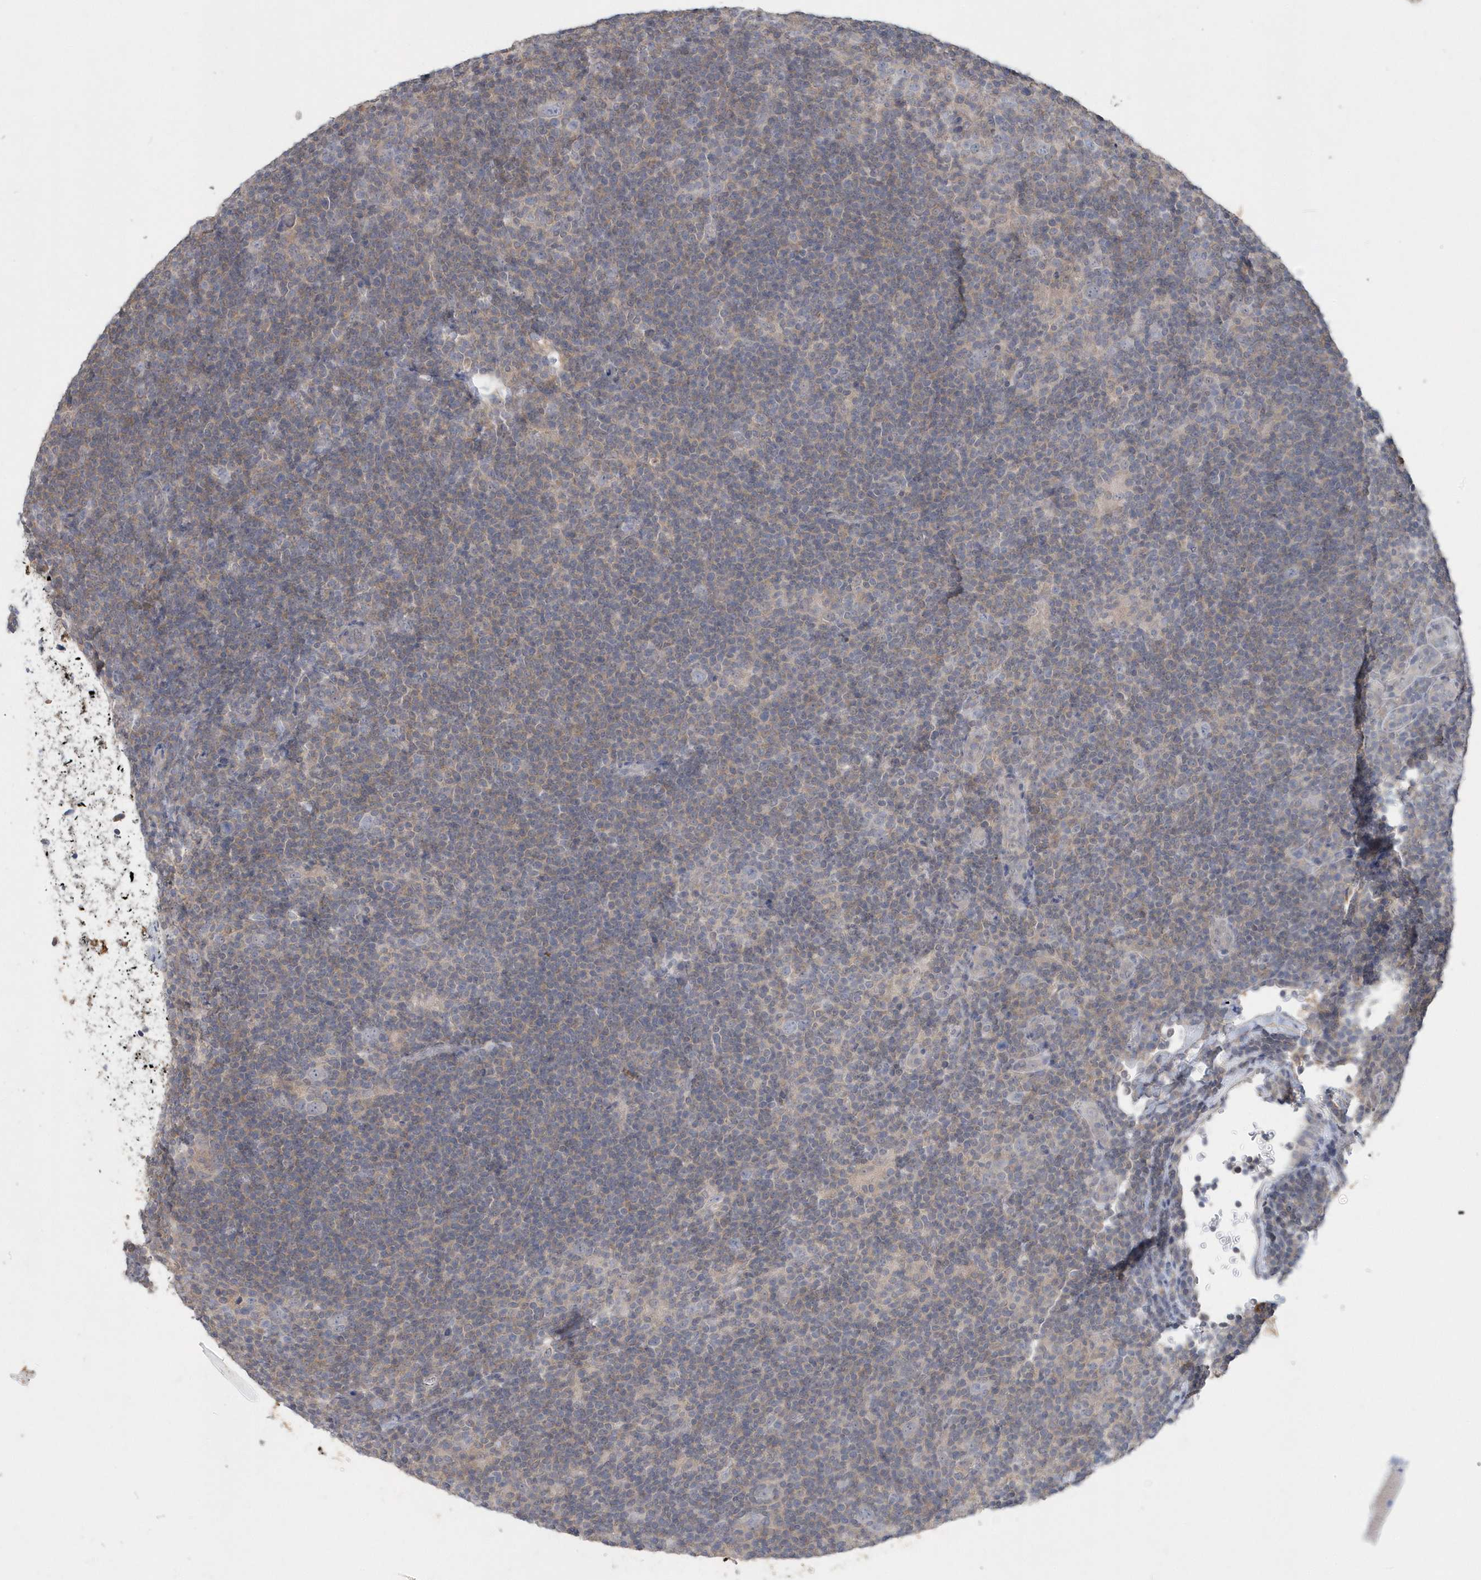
{"staining": {"intensity": "negative", "quantity": "none", "location": "none"}, "tissue": "lymphoma", "cell_type": "Tumor cells", "image_type": "cancer", "snomed": [{"axis": "morphology", "description": "Hodgkin's disease, NOS"}, {"axis": "topography", "description": "Lymph node"}], "caption": "Immunohistochemistry (IHC) histopathology image of lymphoma stained for a protein (brown), which demonstrates no positivity in tumor cells. (Stains: DAB immunohistochemistry (IHC) with hematoxylin counter stain, Microscopy: brightfield microscopy at high magnification).", "gene": "AKR7A2", "patient": {"sex": "female", "age": 57}}